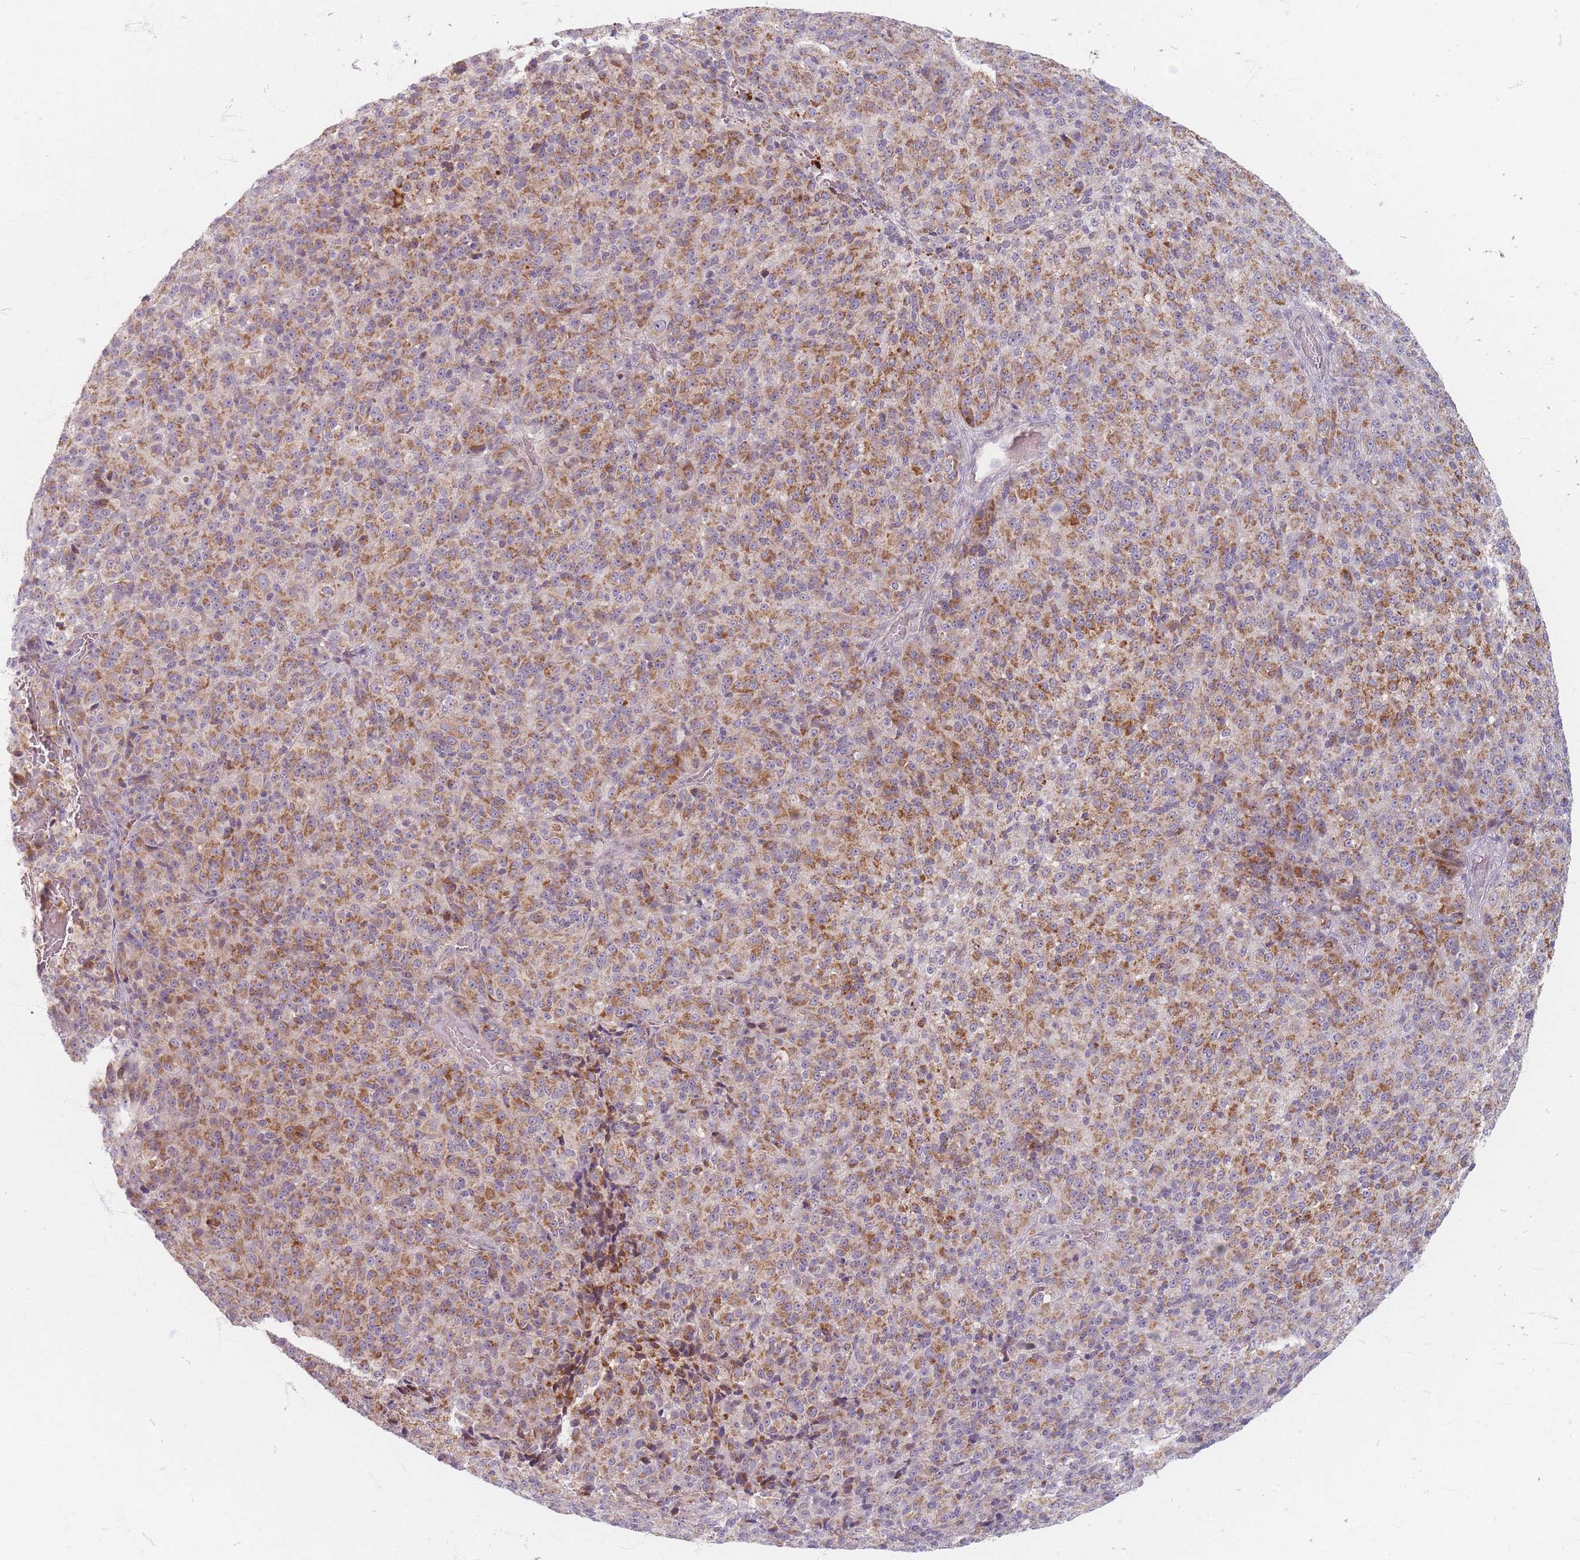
{"staining": {"intensity": "moderate", "quantity": ">75%", "location": "cytoplasmic/membranous"}, "tissue": "melanoma", "cell_type": "Tumor cells", "image_type": "cancer", "snomed": [{"axis": "morphology", "description": "Malignant melanoma, Metastatic site"}, {"axis": "topography", "description": "Brain"}], "caption": "Approximately >75% of tumor cells in human melanoma reveal moderate cytoplasmic/membranous protein staining as visualized by brown immunohistochemical staining.", "gene": "CHCHD7", "patient": {"sex": "female", "age": 56}}